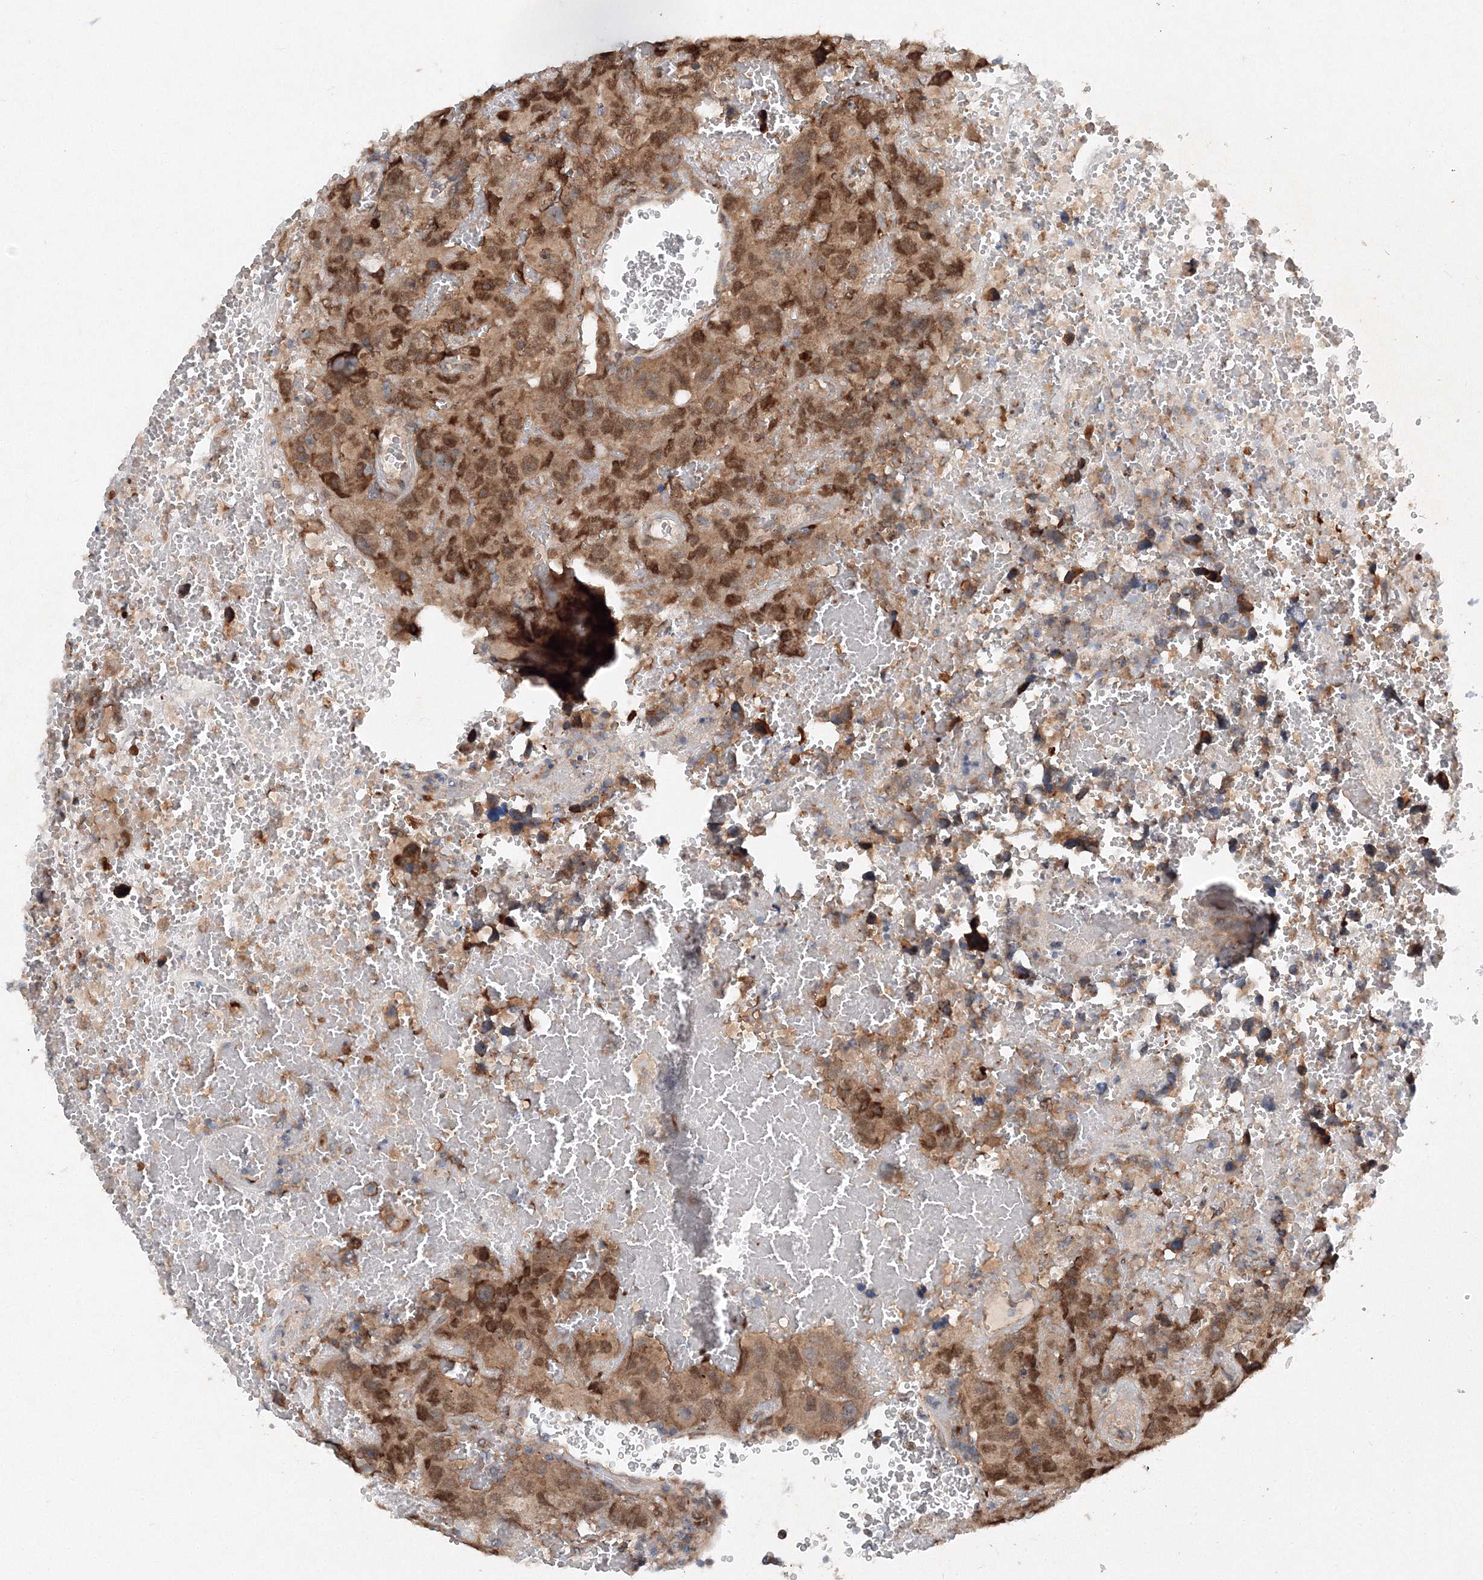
{"staining": {"intensity": "moderate", "quantity": ">75%", "location": "cytoplasmic/membranous,nuclear"}, "tissue": "testis cancer", "cell_type": "Tumor cells", "image_type": "cancer", "snomed": [{"axis": "morphology", "description": "Carcinoma, Embryonal, NOS"}, {"axis": "topography", "description": "Testis"}], "caption": "This image shows immunohistochemistry staining of human embryonal carcinoma (testis), with medium moderate cytoplasmic/membranous and nuclear positivity in about >75% of tumor cells.", "gene": "SLC36A1", "patient": {"sex": "male", "age": 45}}